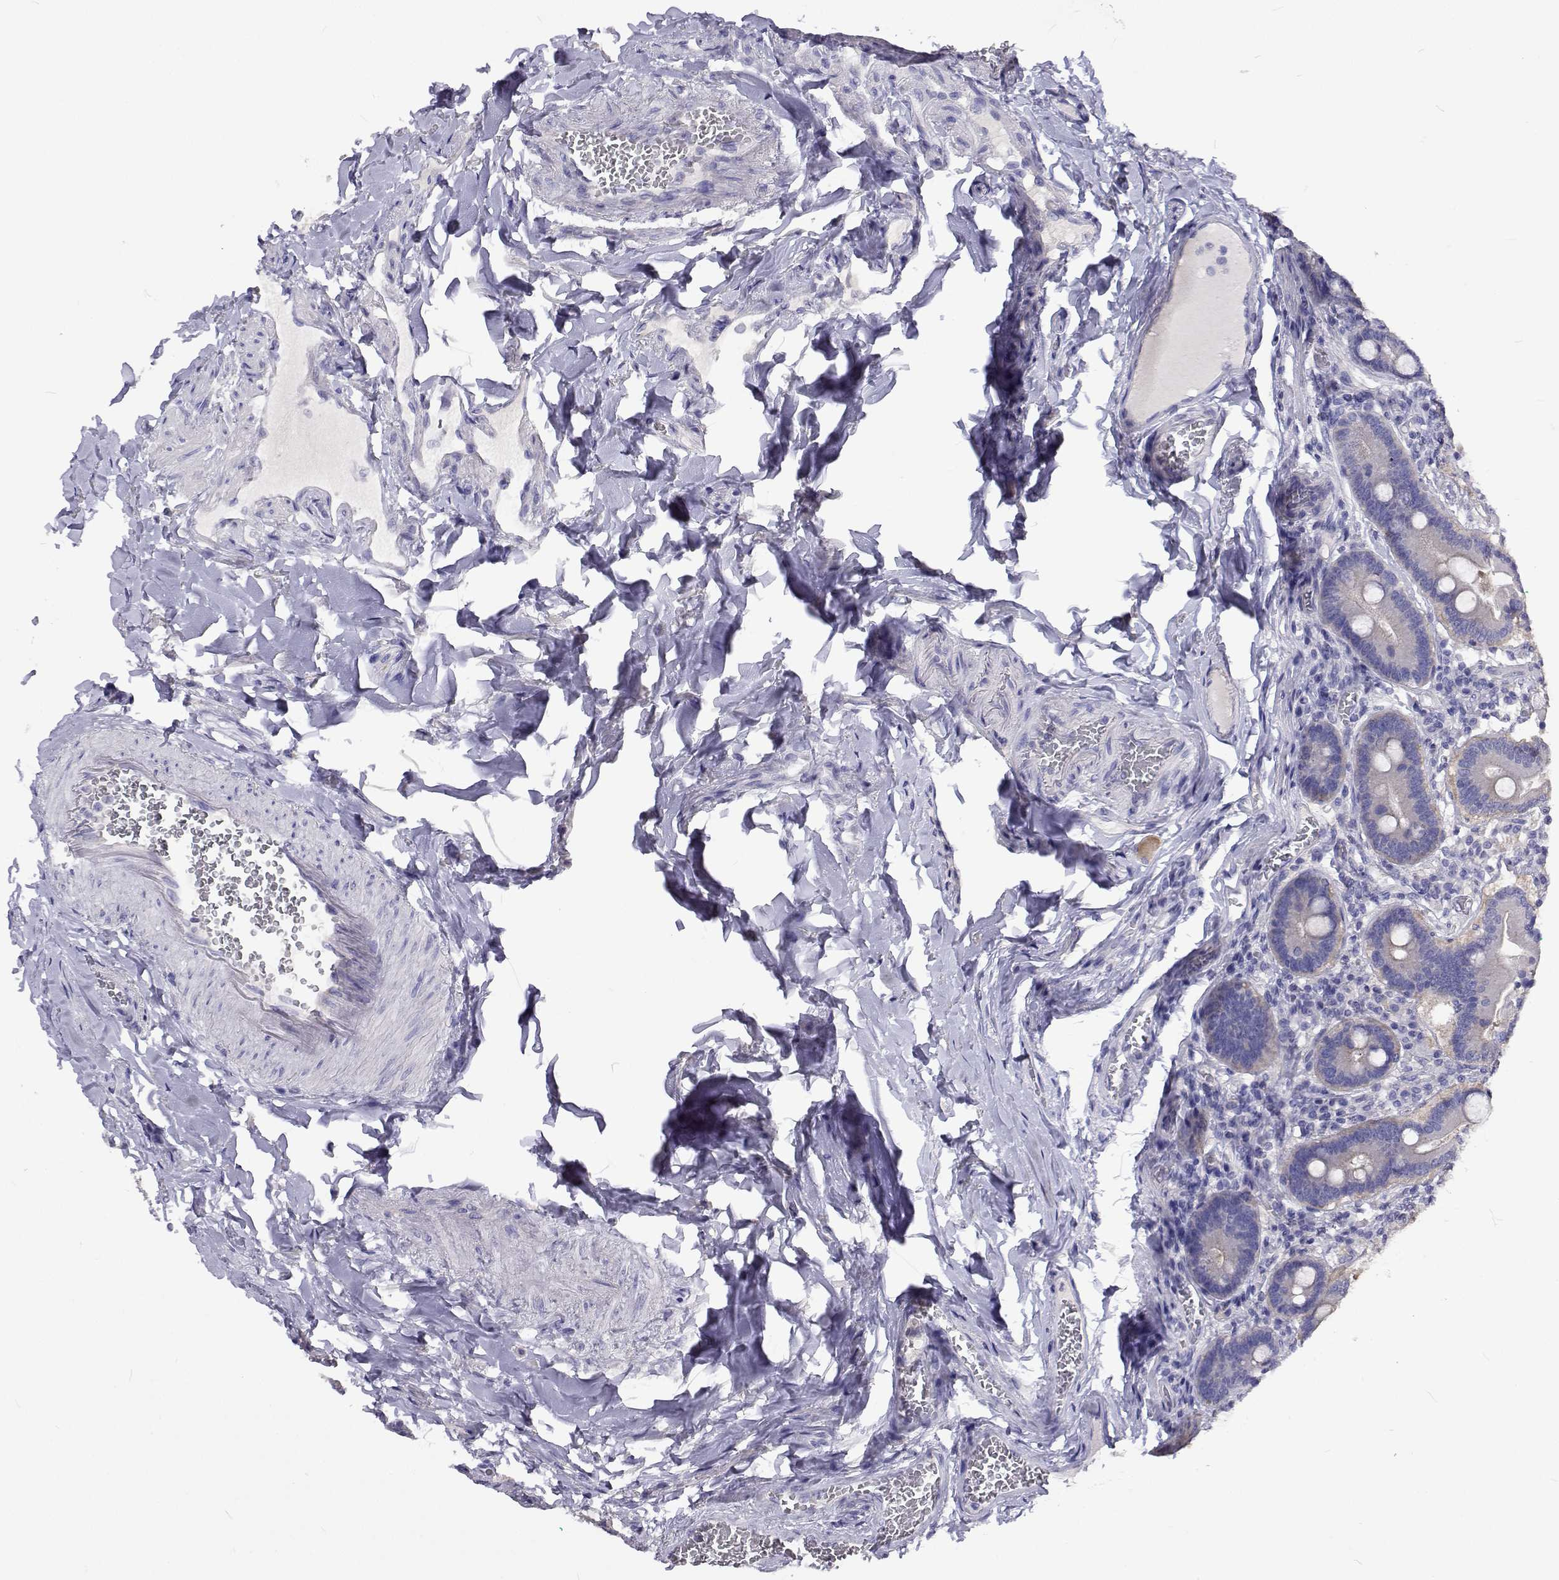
{"staining": {"intensity": "weak", "quantity": "<25%", "location": "cytoplasmic/membranous"}, "tissue": "duodenum", "cell_type": "Glandular cells", "image_type": "normal", "snomed": [{"axis": "morphology", "description": "Normal tissue, NOS"}, {"axis": "topography", "description": "Duodenum"}], "caption": "Duodenum stained for a protein using immunohistochemistry demonstrates no positivity glandular cells.", "gene": "LHFPL7", "patient": {"sex": "female", "age": 62}}